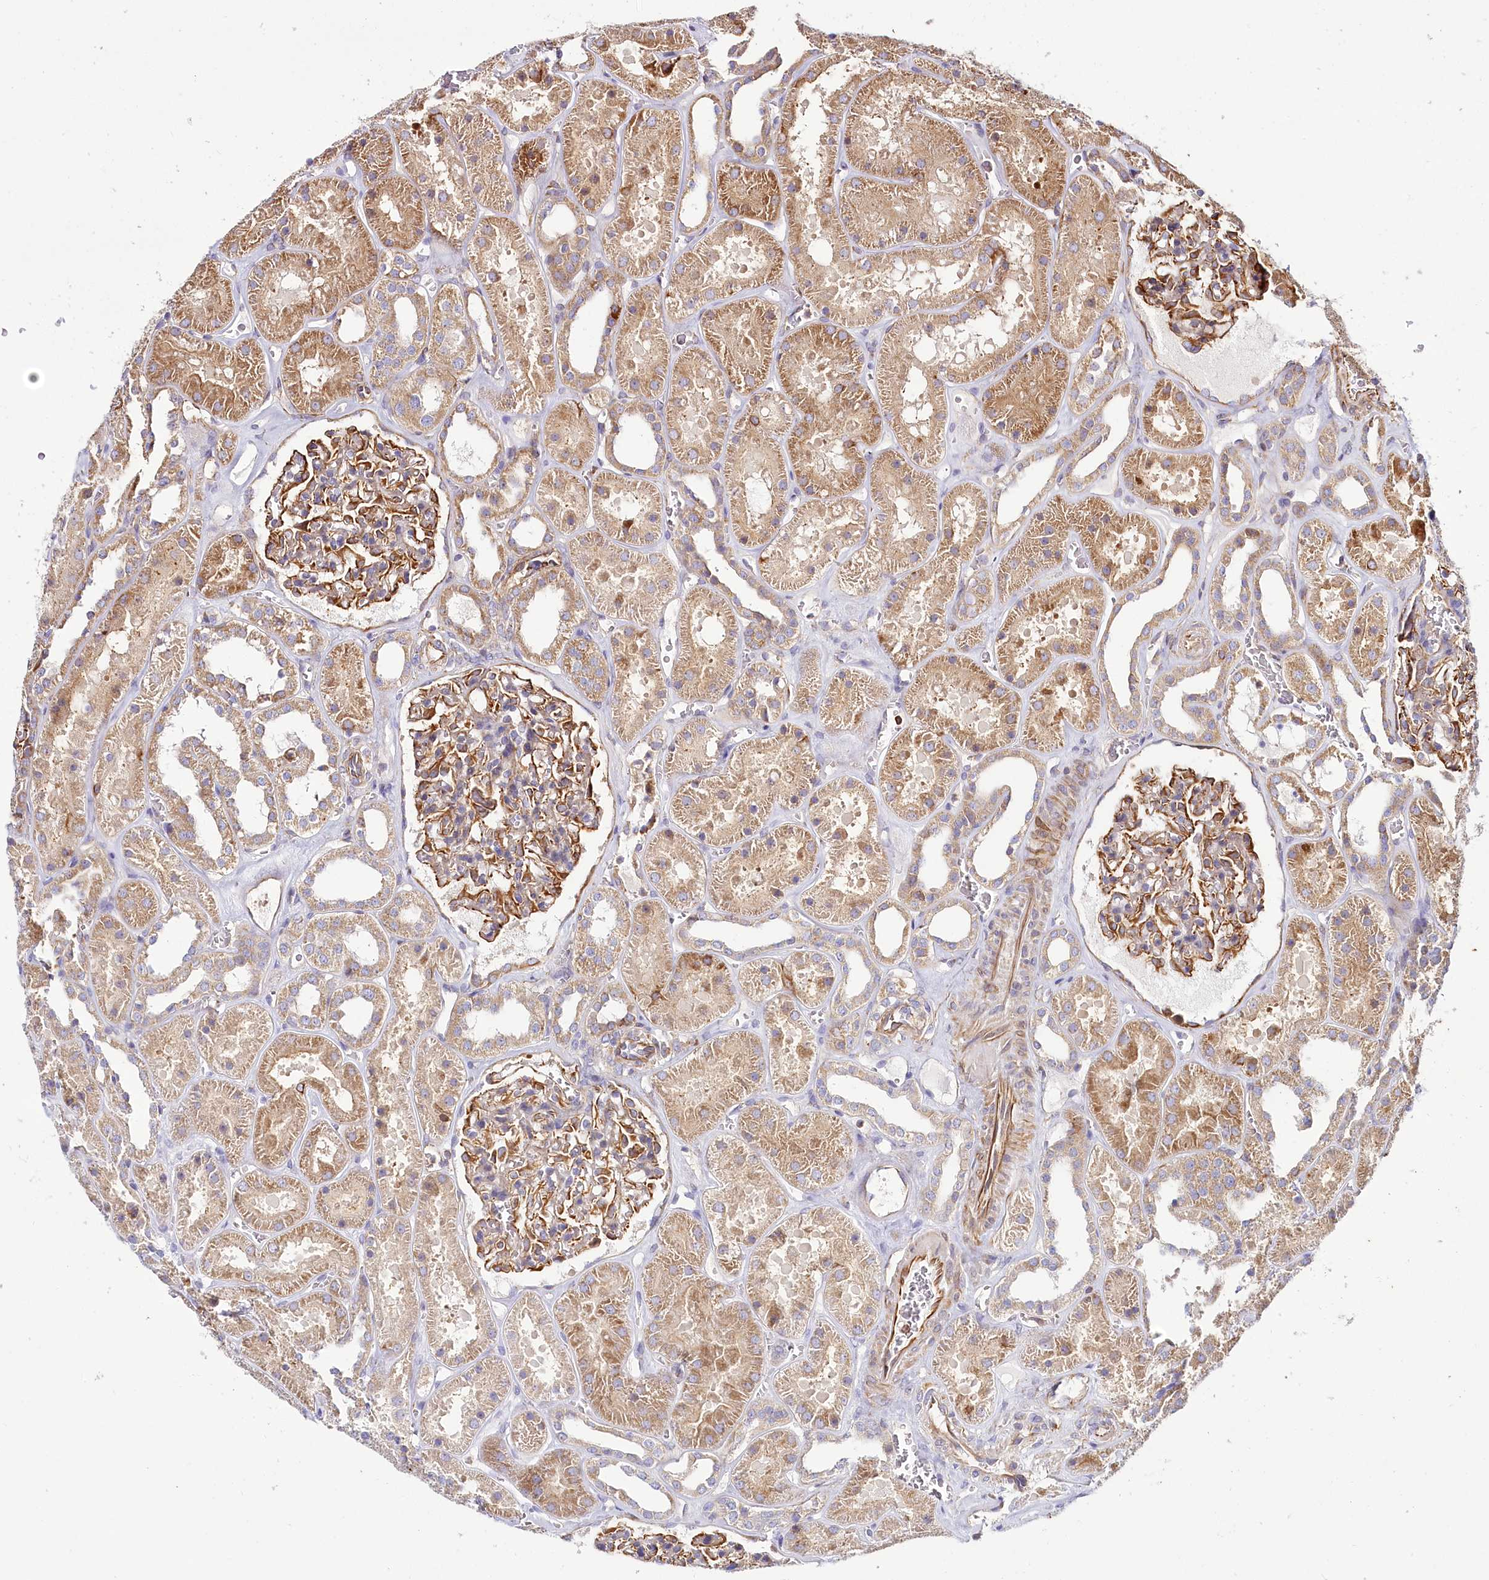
{"staining": {"intensity": "moderate", "quantity": ">75%", "location": "cytoplasmic/membranous"}, "tissue": "kidney", "cell_type": "Cells in glomeruli", "image_type": "normal", "snomed": [{"axis": "morphology", "description": "Normal tissue, NOS"}, {"axis": "topography", "description": "Kidney"}], "caption": "Immunohistochemistry micrograph of benign kidney stained for a protein (brown), which exhibits medium levels of moderate cytoplasmic/membranous positivity in approximately >75% of cells in glomeruli.", "gene": "THUMPD3", "patient": {"sex": "female", "age": 41}}